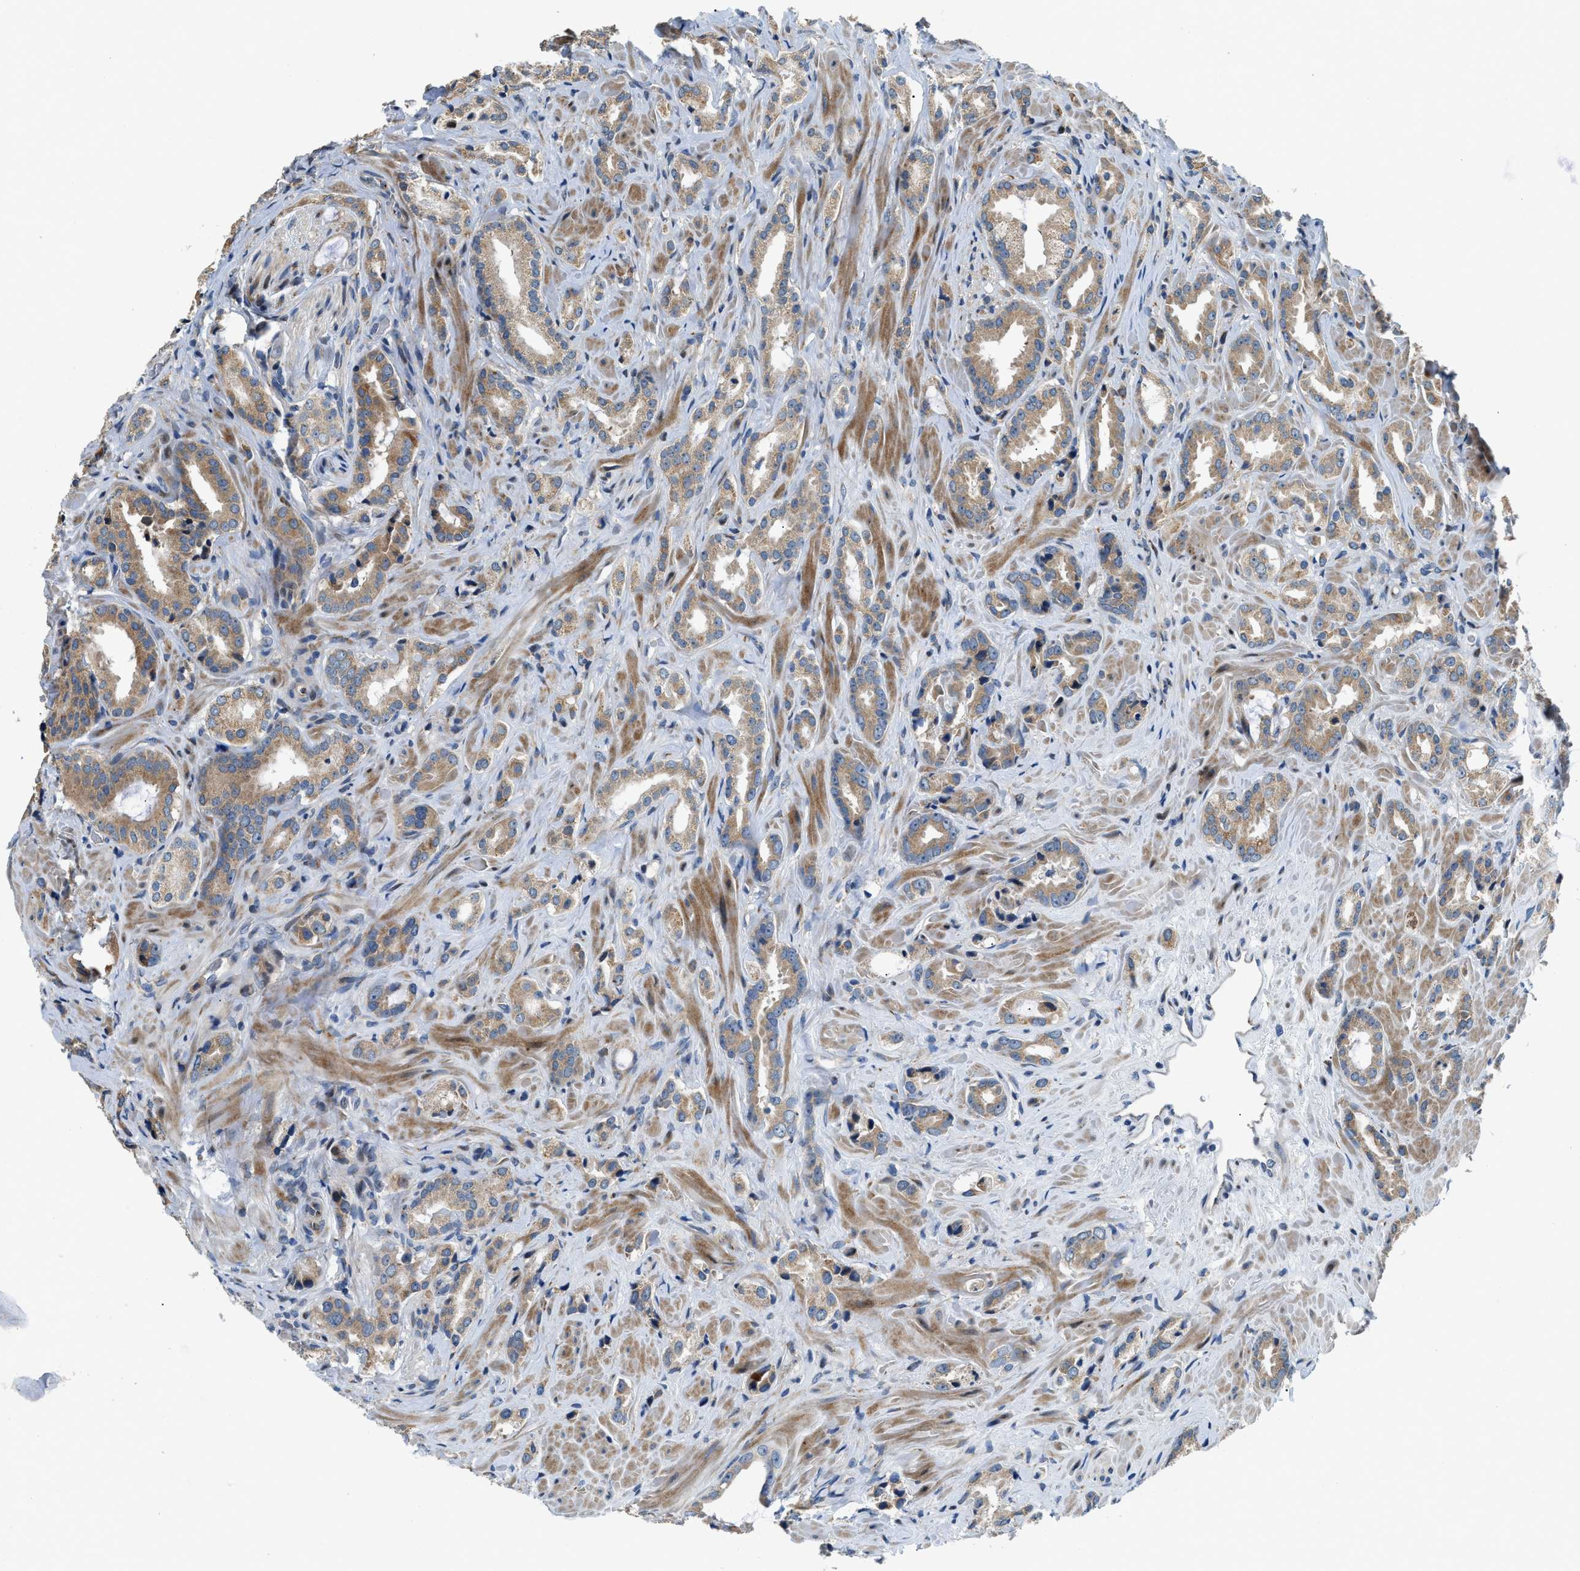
{"staining": {"intensity": "moderate", "quantity": ">75%", "location": "cytoplasmic/membranous"}, "tissue": "prostate cancer", "cell_type": "Tumor cells", "image_type": "cancer", "snomed": [{"axis": "morphology", "description": "Adenocarcinoma, High grade"}, {"axis": "topography", "description": "Prostate"}], "caption": "Immunohistochemistry of human prostate high-grade adenocarcinoma demonstrates medium levels of moderate cytoplasmic/membranous positivity in about >75% of tumor cells.", "gene": "FUT8", "patient": {"sex": "male", "age": 64}}